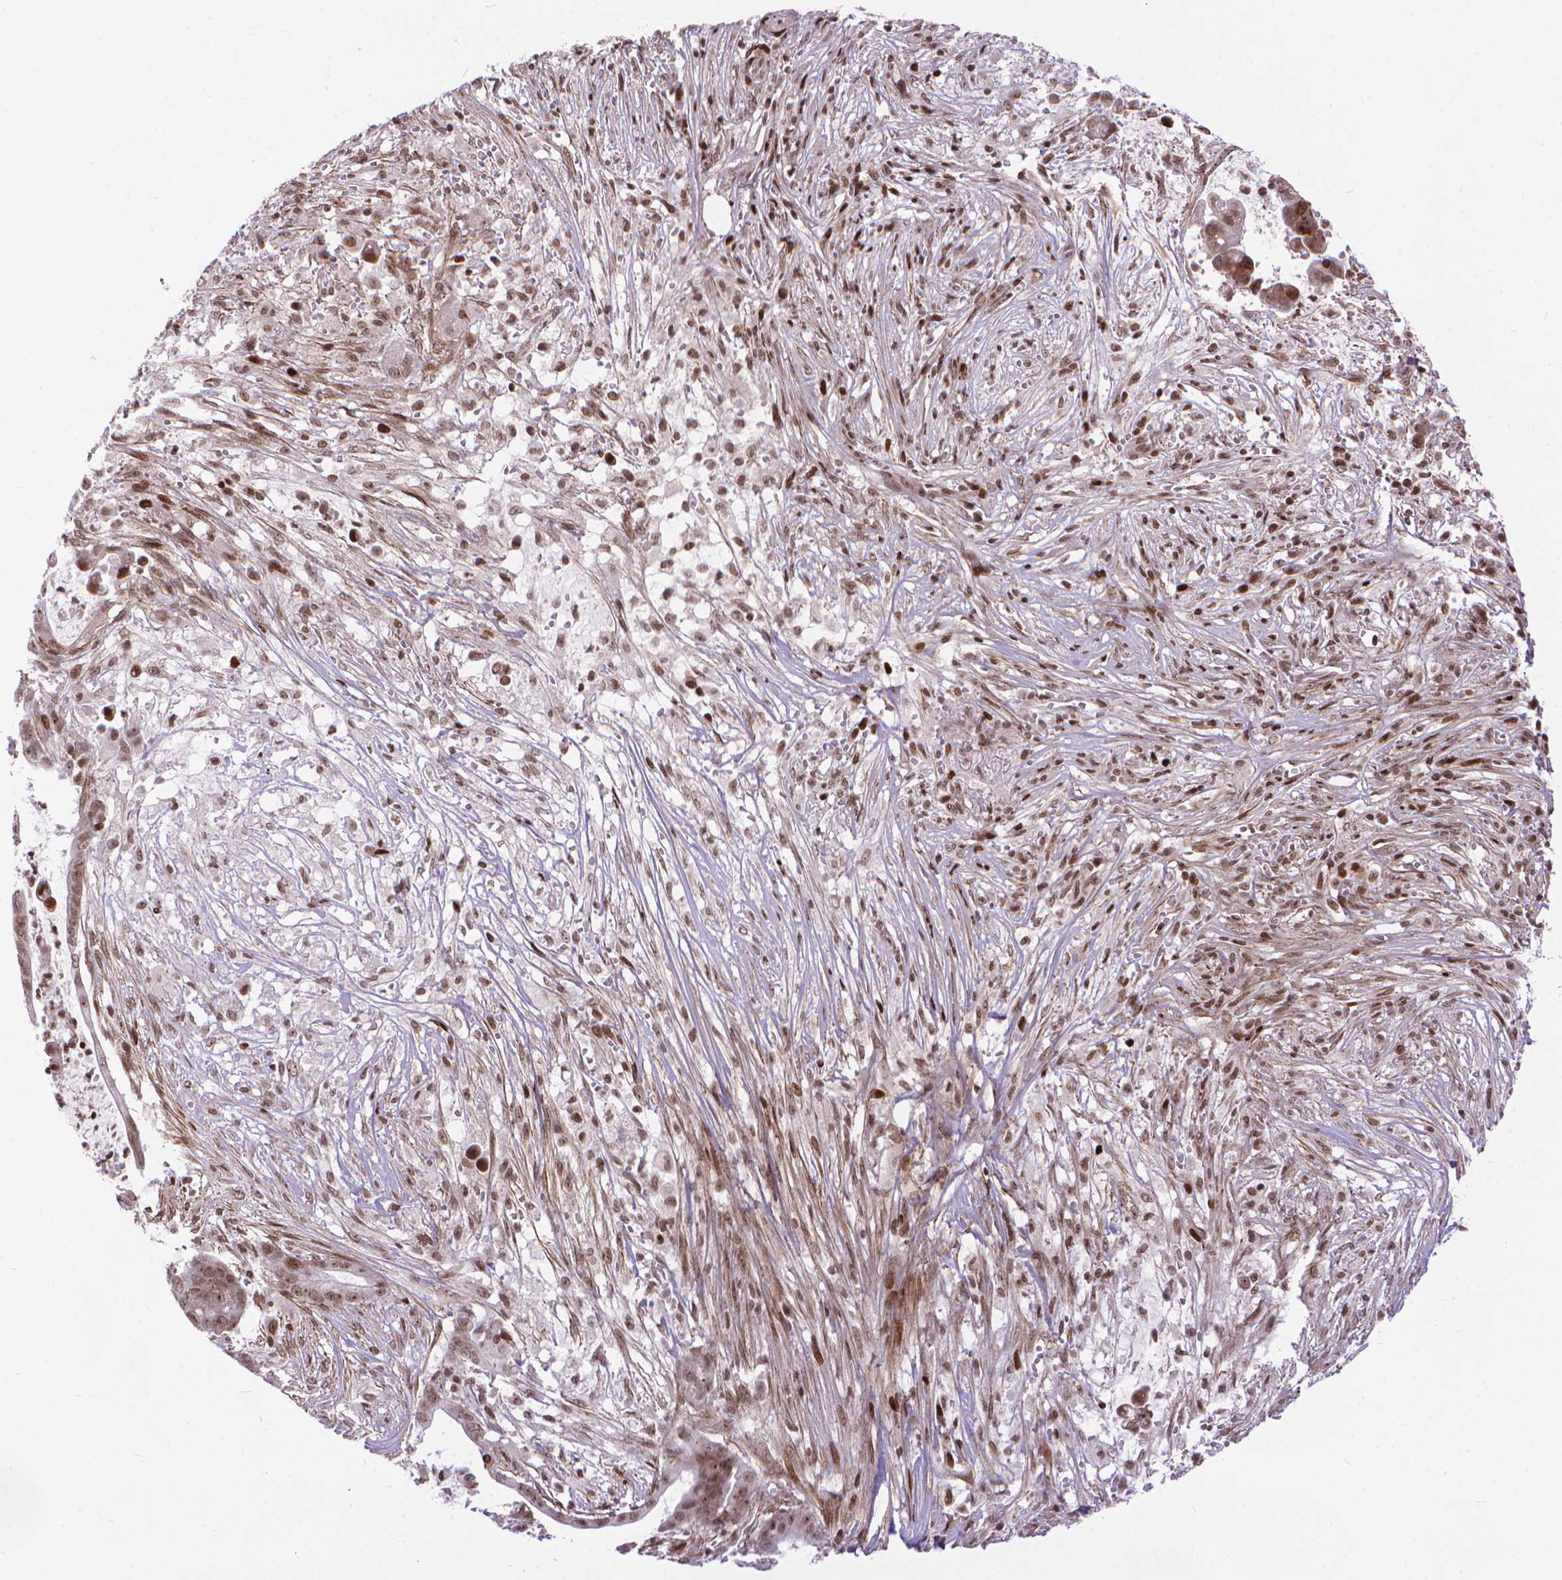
{"staining": {"intensity": "moderate", "quantity": ">75%", "location": "nuclear"}, "tissue": "pancreatic cancer", "cell_type": "Tumor cells", "image_type": "cancer", "snomed": [{"axis": "morphology", "description": "Adenocarcinoma, NOS"}, {"axis": "topography", "description": "Pancreas"}], "caption": "Pancreatic adenocarcinoma was stained to show a protein in brown. There is medium levels of moderate nuclear staining in approximately >75% of tumor cells.", "gene": "AMER1", "patient": {"sex": "male", "age": 61}}